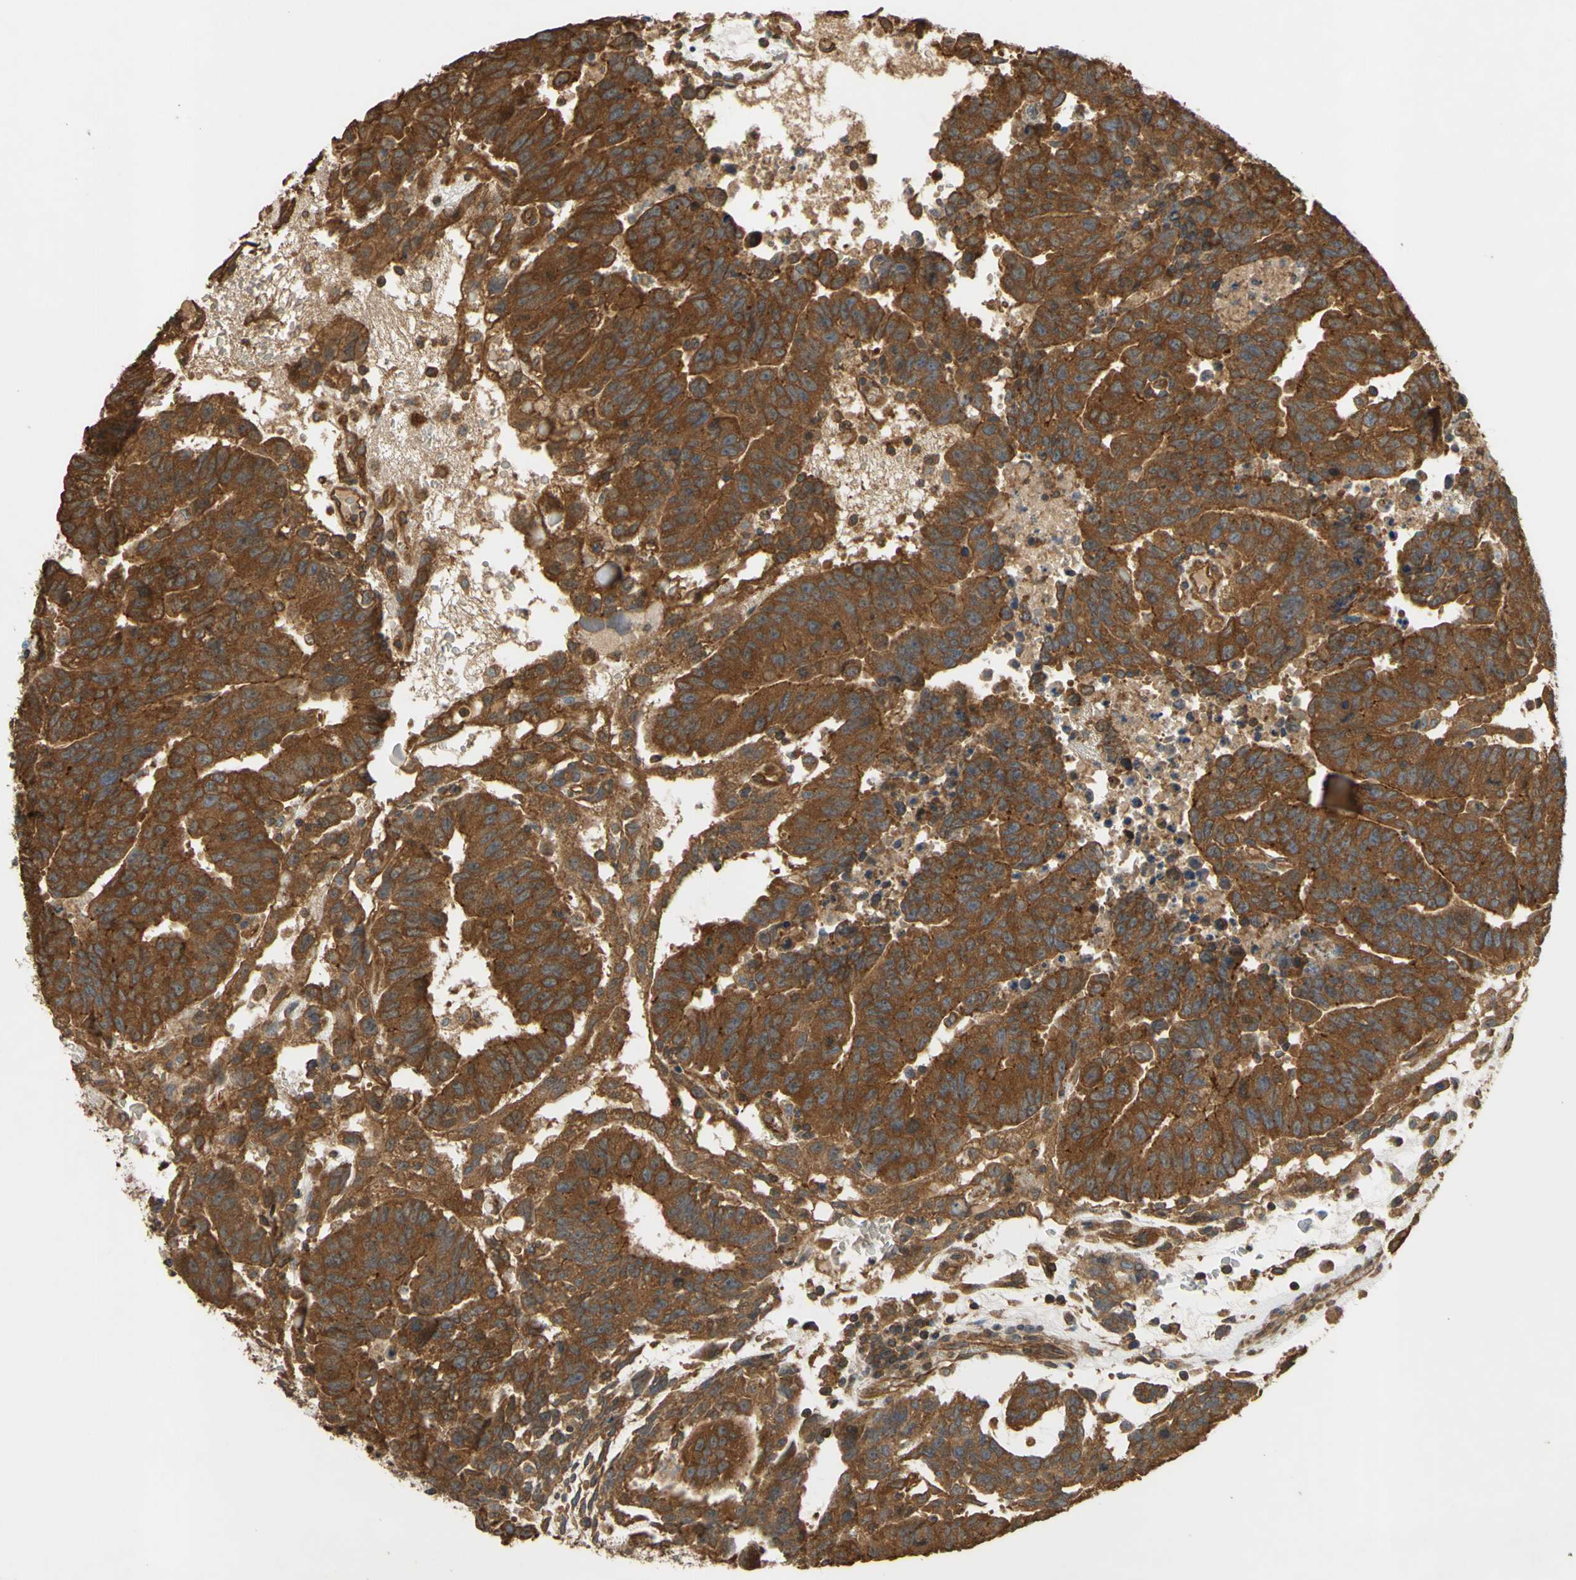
{"staining": {"intensity": "strong", "quantity": ">75%", "location": "cytoplasmic/membranous"}, "tissue": "testis cancer", "cell_type": "Tumor cells", "image_type": "cancer", "snomed": [{"axis": "morphology", "description": "Seminoma, NOS"}, {"axis": "morphology", "description": "Carcinoma, Embryonal, NOS"}, {"axis": "topography", "description": "Testis"}], "caption": "This is a micrograph of immunohistochemistry (IHC) staining of testis cancer, which shows strong positivity in the cytoplasmic/membranous of tumor cells.", "gene": "CTTN", "patient": {"sex": "male", "age": 52}}